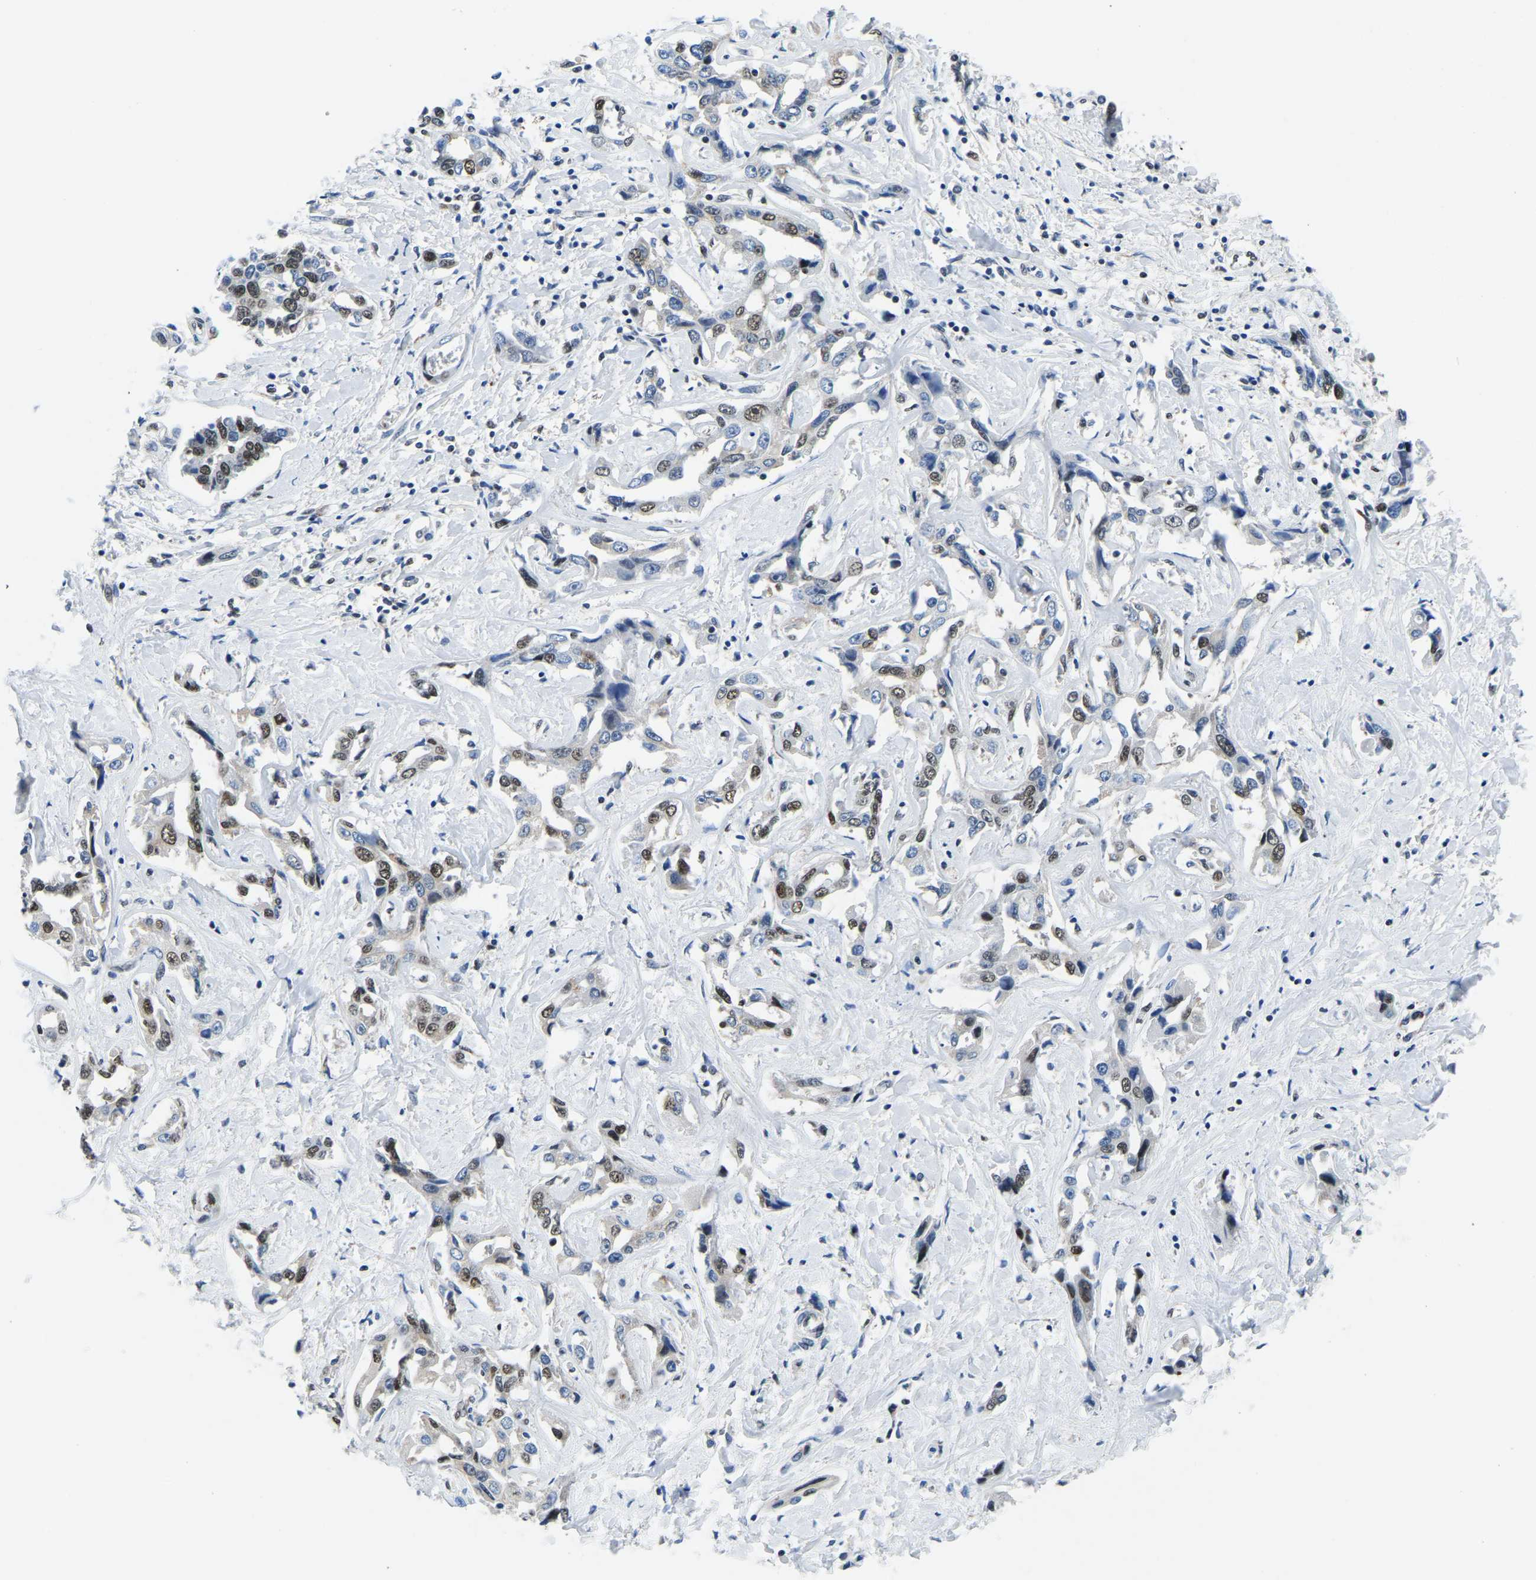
{"staining": {"intensity": "moderate", "quantity": "25%-75%", "location": "nuclear"}, "tissue": "liver cancer", "cell_type": "Tumor cells", "image_type": "cancer", "snomed": [{"axis": "morphology", "description": "Cholangiocarcinoma"}, {"axis": "topography", "description": "Liver"}], "caption": "The image shows immunohistochemical staining of cholangiocarcinoma (liver). There is moderate nuclear expression is seen in about 25%-75% of tumor cells.", "gene": "BNIP3L", "patient": {"sex": "male", "age": 59}}